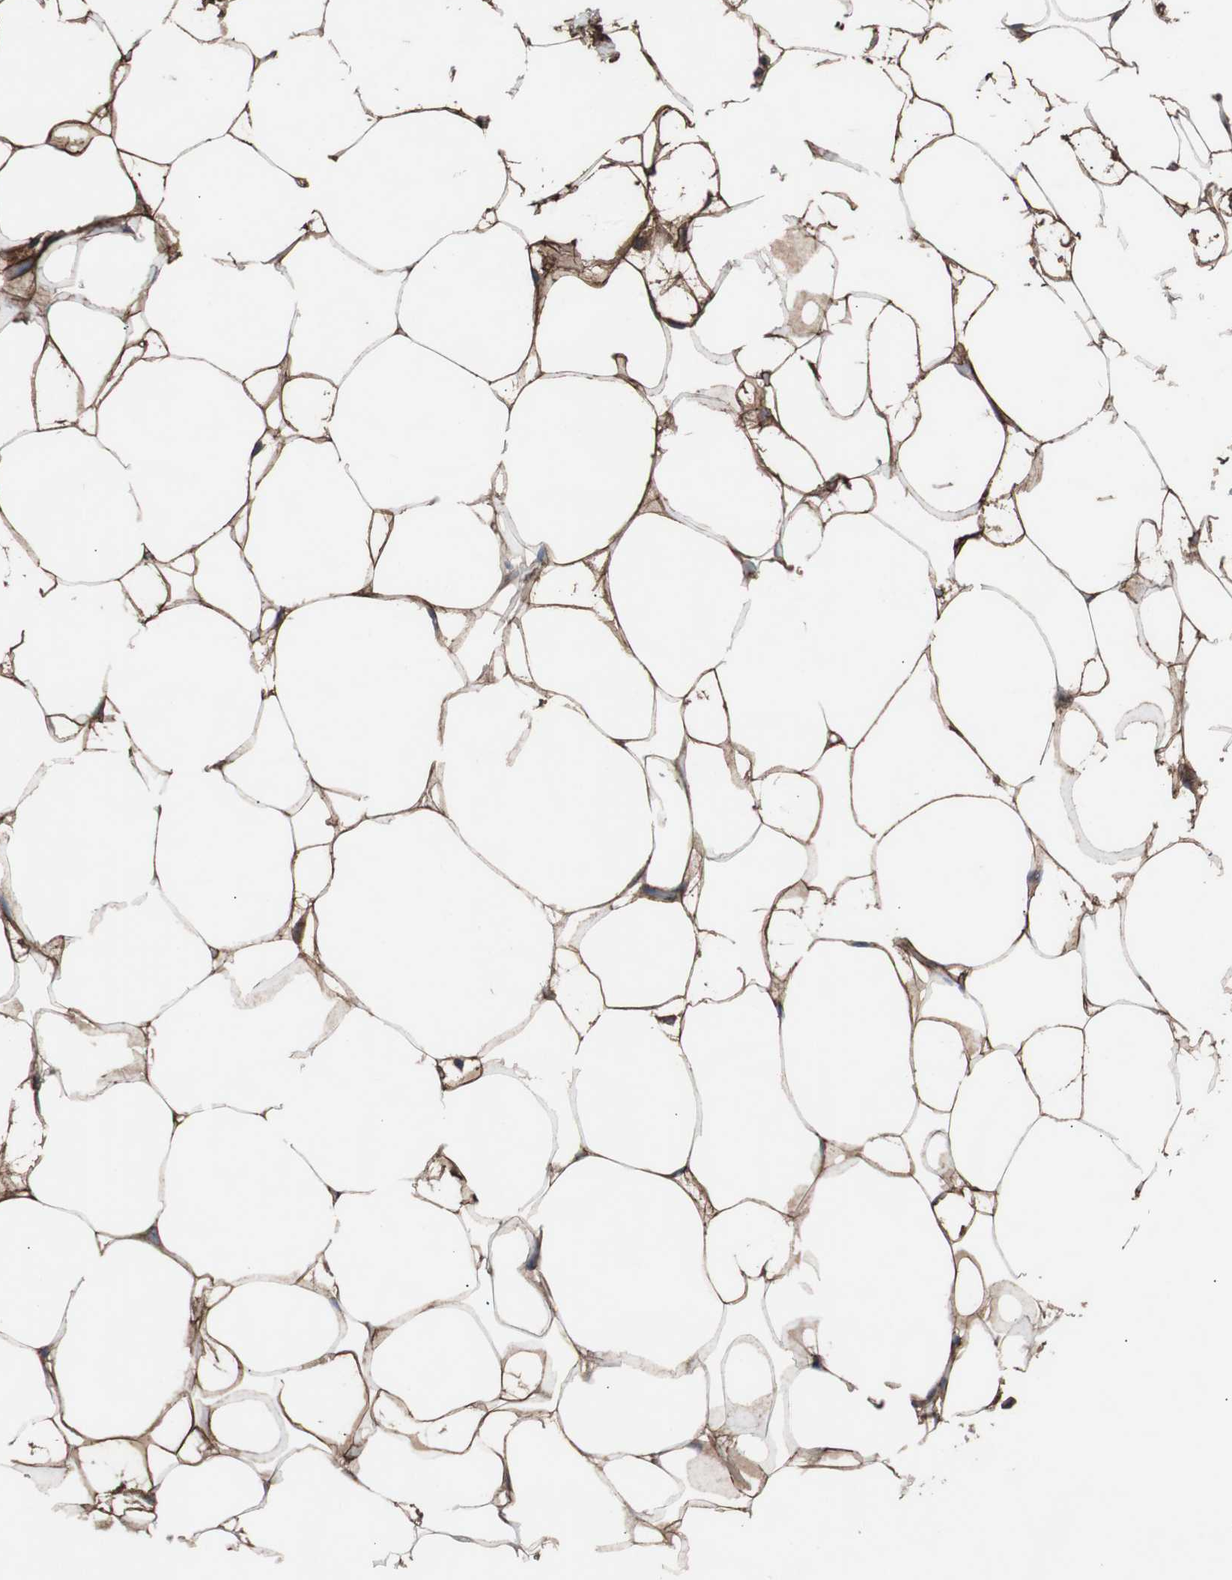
{"staining": {"intensity": "strong", "quantity": ">75%", "location": "cytoplasmic/membranous"}, "tissue": "adipose tissue", "cell_type": "Adipocytes", "image_type": "normal", "snomed": [{"axis": "morphology", "description": "Normal tissue, NOS"}, {"axis": "topography", "description": "Breast"}, {"axis": "topography", "description": "Adipose tissue"}], "caption": "Immunohistochemistry of normal human adipose tissue shows high levels of strong cytoplasmic/membranous positivity in approximately >75% of adipocytes.", "gene": "COL6A2", "patient": {"sex": "female", "age": 25}}